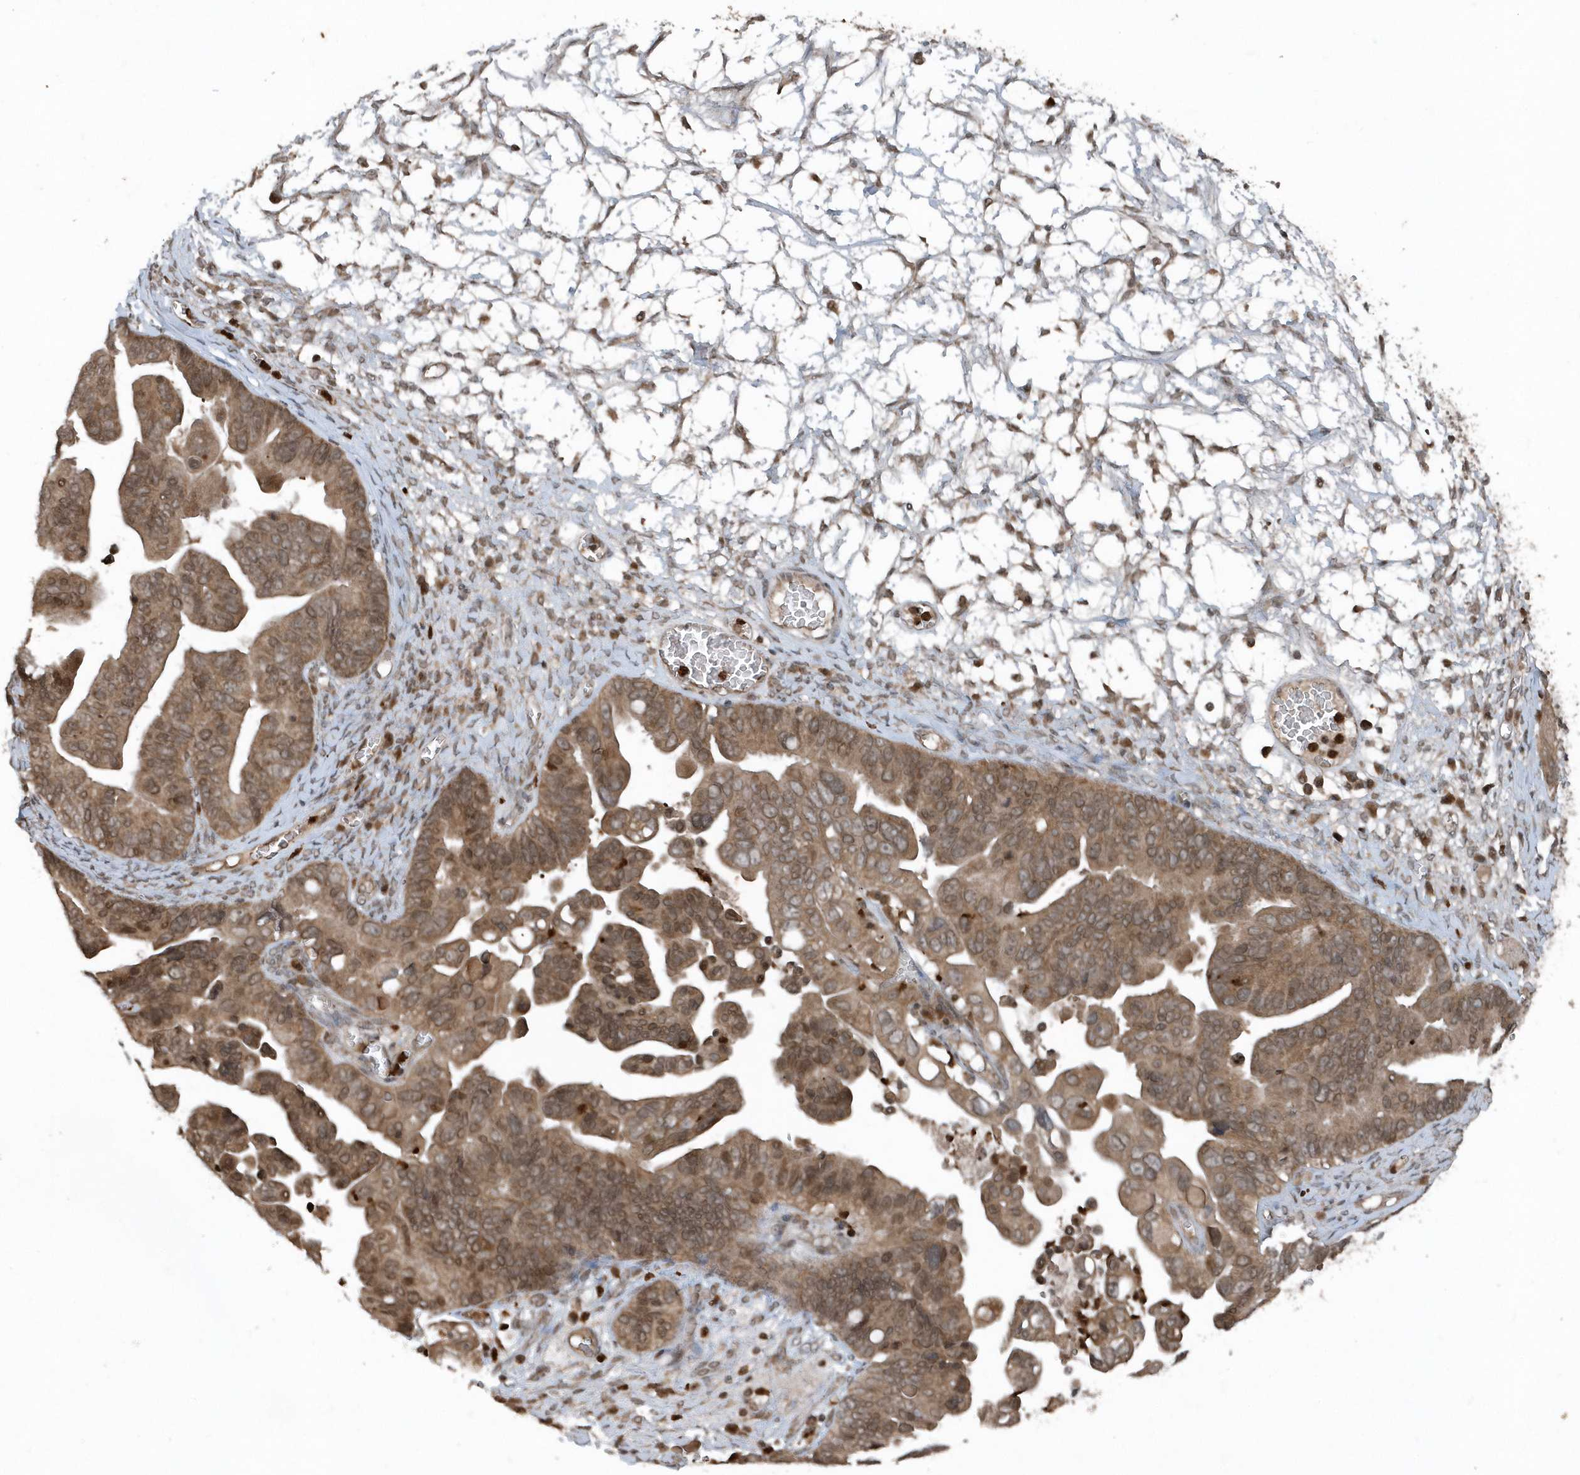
{"staining": {"intensity": "moderate", "quantity": ">75%", "location": "cytoplasmic/membranous,nuclear"}, "tissue": "ovarian cancer", "cell_type": "Tumor cells", "image_type": "cancer", "snomed": [{"axis": "morphology", "description": "Cystadenocarcinoma, serous, NOS"}, {"axis": "topography", "description": "Ovary"}], "caption": "DAB immunohistochemical staining of human ovarian cancer (serous cystadenocarcinoma) reveals moderate cytoplasmic/membranous and nuclear protein positivity in approximately >75% of tumor cells.", "gene": "EIF2B1", "patient": {"sex": "female", "age": 56}}